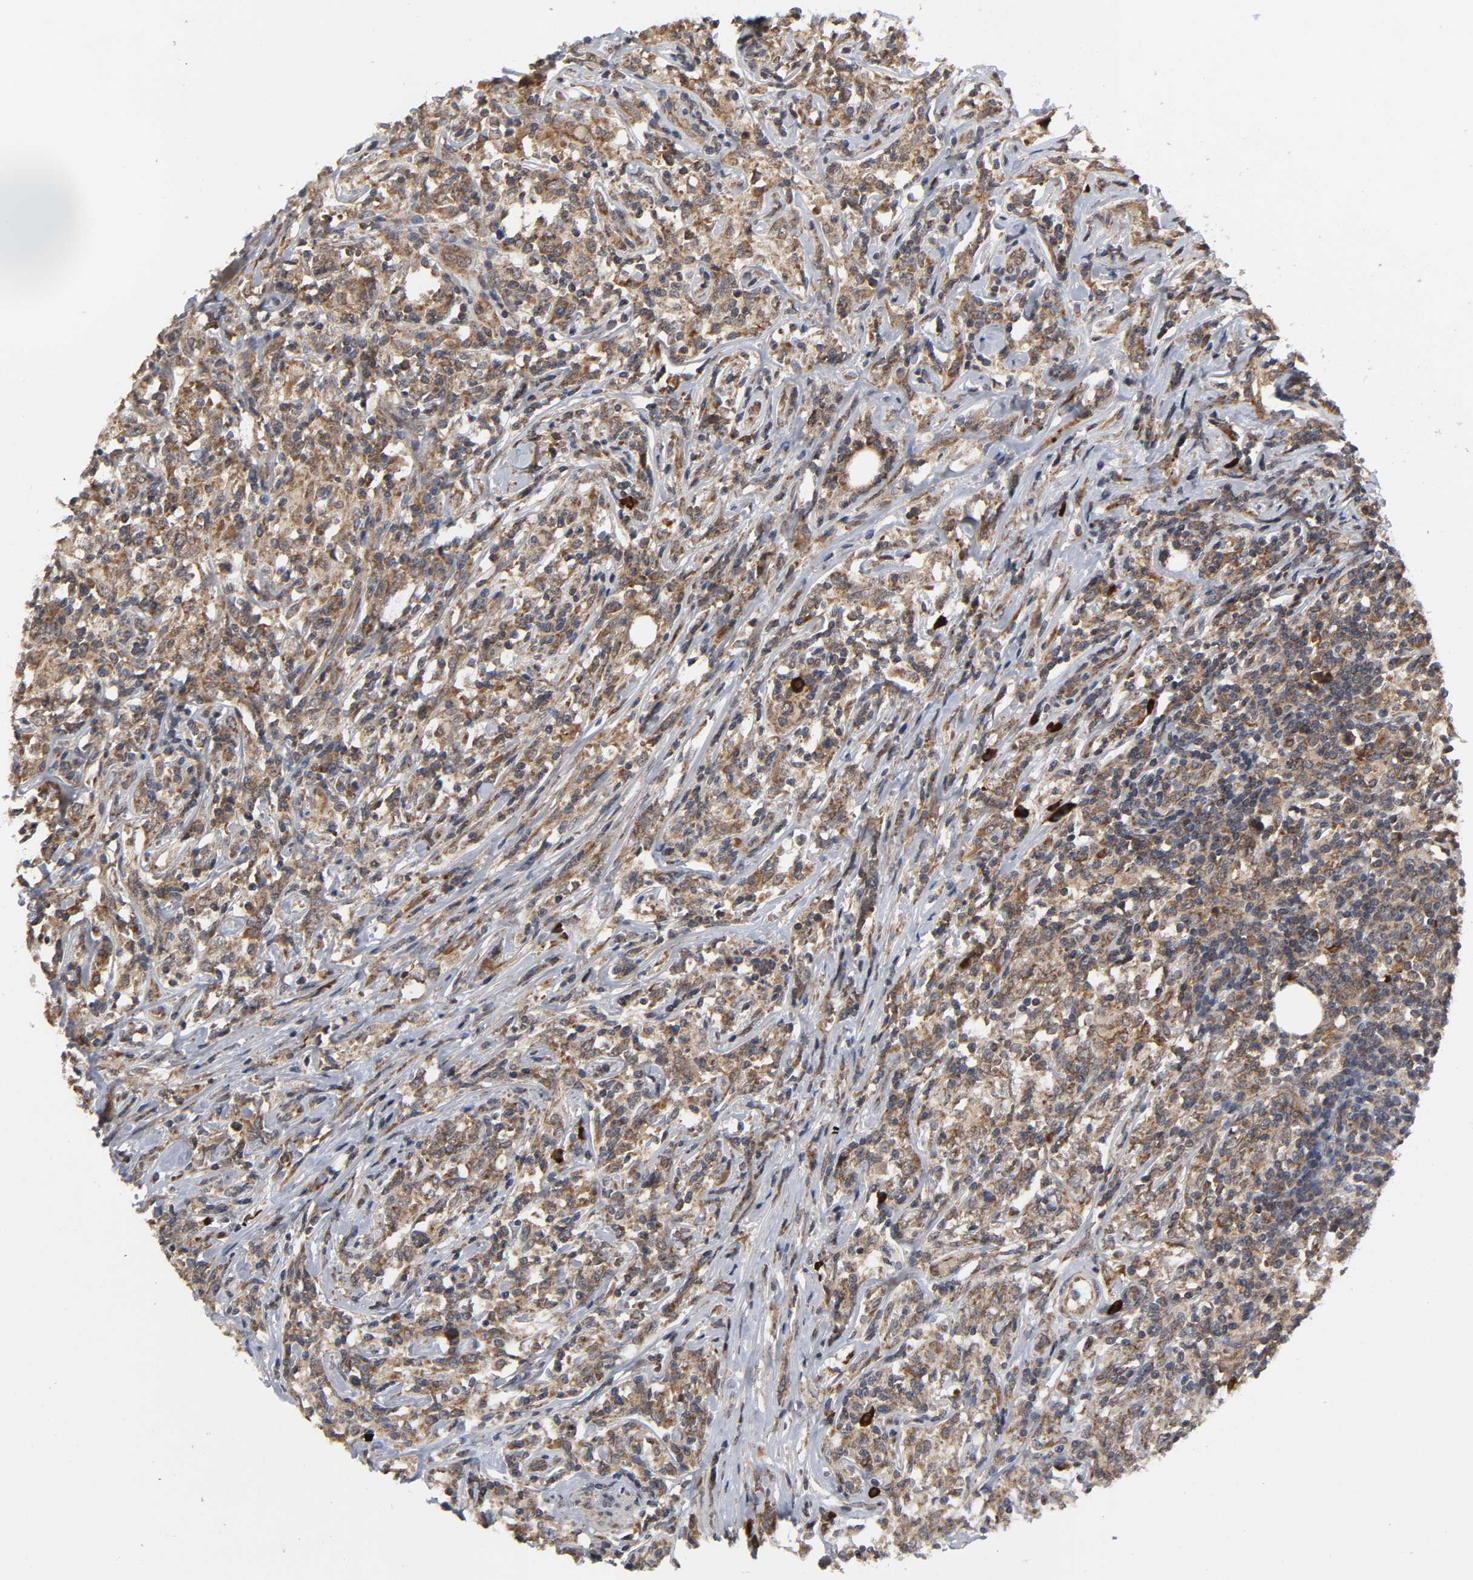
{"staining": {"intensity": "moderate", "quantity": ">75%", "location": "cytoplasmic/membranous"}, "tissue": "lymphoma", "cell_type": "Tumor cells", "image_type": "cancer", "snomed": [{"axis": "morphology", "description": "Malignant lymphoma, non-Hodgkin's type, High grade"}, {"axis": "topography", "description": "Lymph node"}], "caption": "There is medium levels of moderate cytoplasmic/membranous staining in tumor cells of lymphoma, as demonstrated by immunohistochemical staining (brown color).", "gene": "SLC30A9", "patient": {"sex": "female", "age": 84}}